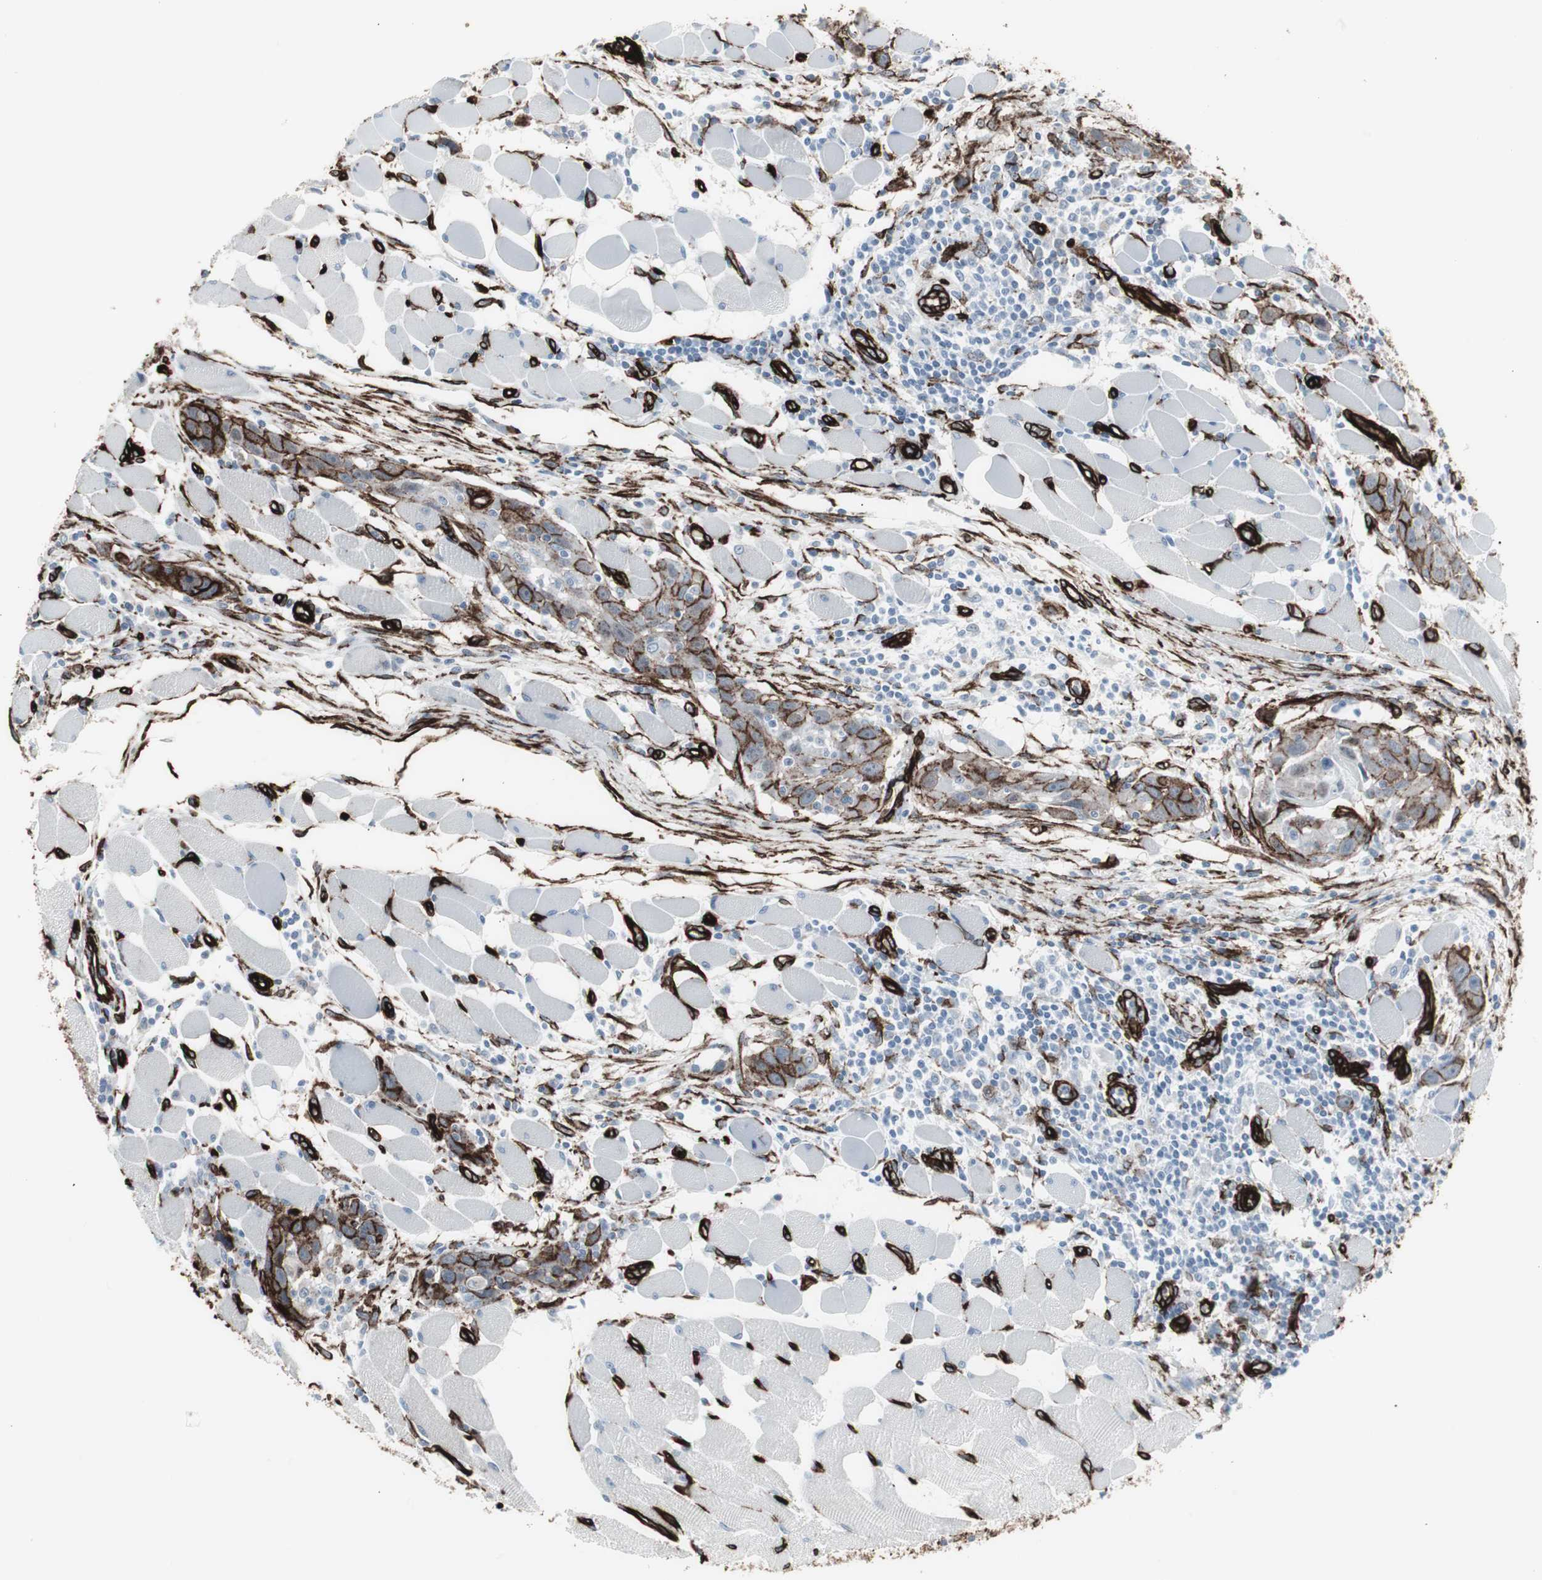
{"staining": {"intensity": "strong", "quantity": ">75%", "location": "cytoplasmic/membranous"}, "tissue": "head and neck cancer", "cell_type": "Tumor cells", "image_type": "cancer", "snomed": [{"axis": "morphology", "description": "Squamous cell carcinoma, NOS"}, {"axis": "topography", "description": "Oral tissue"}, {"axis": "topography", "description": "Head-Neck"}], "caption": "High-magnification brightfield microscopy of head and neck squamous cell carcinoma stained with DAB (3,3'-diaminobenzidine) (brown) and counterstained with hematoxylin (blue). tumor cells exhibit strong cytoplasmic/membranous staining is present in approximately>75% of cells.", "gene": "PDGFA", "patient": {"sex": "female", "age": 50}}